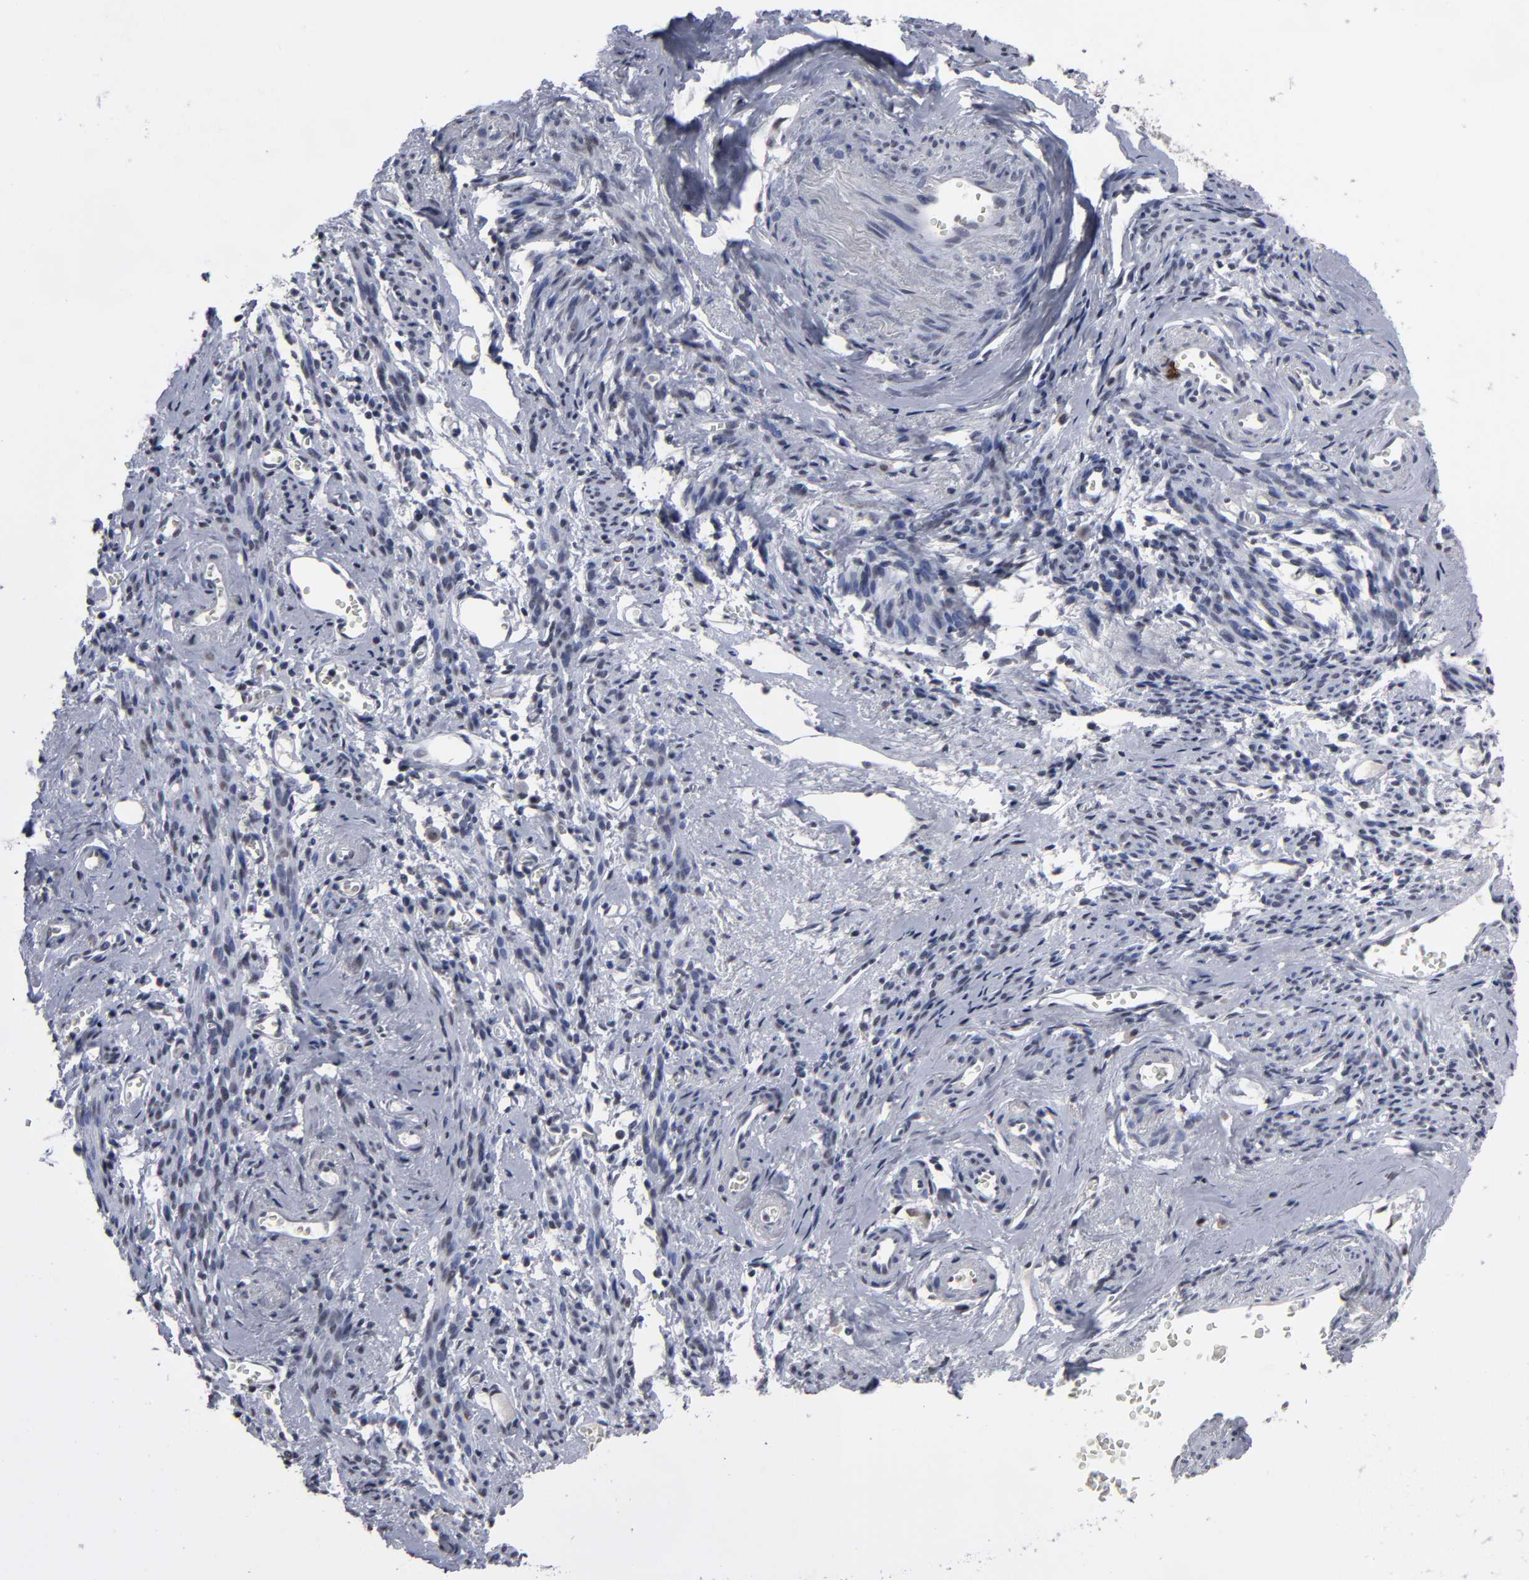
{"staining": {"intensity": "negative", "quantity": "none", "location": "none"}, "tissue": "endometrial cancer", "cell_type": "Tumor cells", "image_type": "cancer", "snomed": [{"axis": "morphology", "description": "Adenocarcinoma, NOS"}, {"axis": "topography", "description": "Endometrium"}], "caption": "Human endometrial adenocarcinoma stained for a protein using immunohistochemistry reveals no expression in tumor cells.", "gene": "SSRP1", "patient": {"sex": "female", "age": 75}}